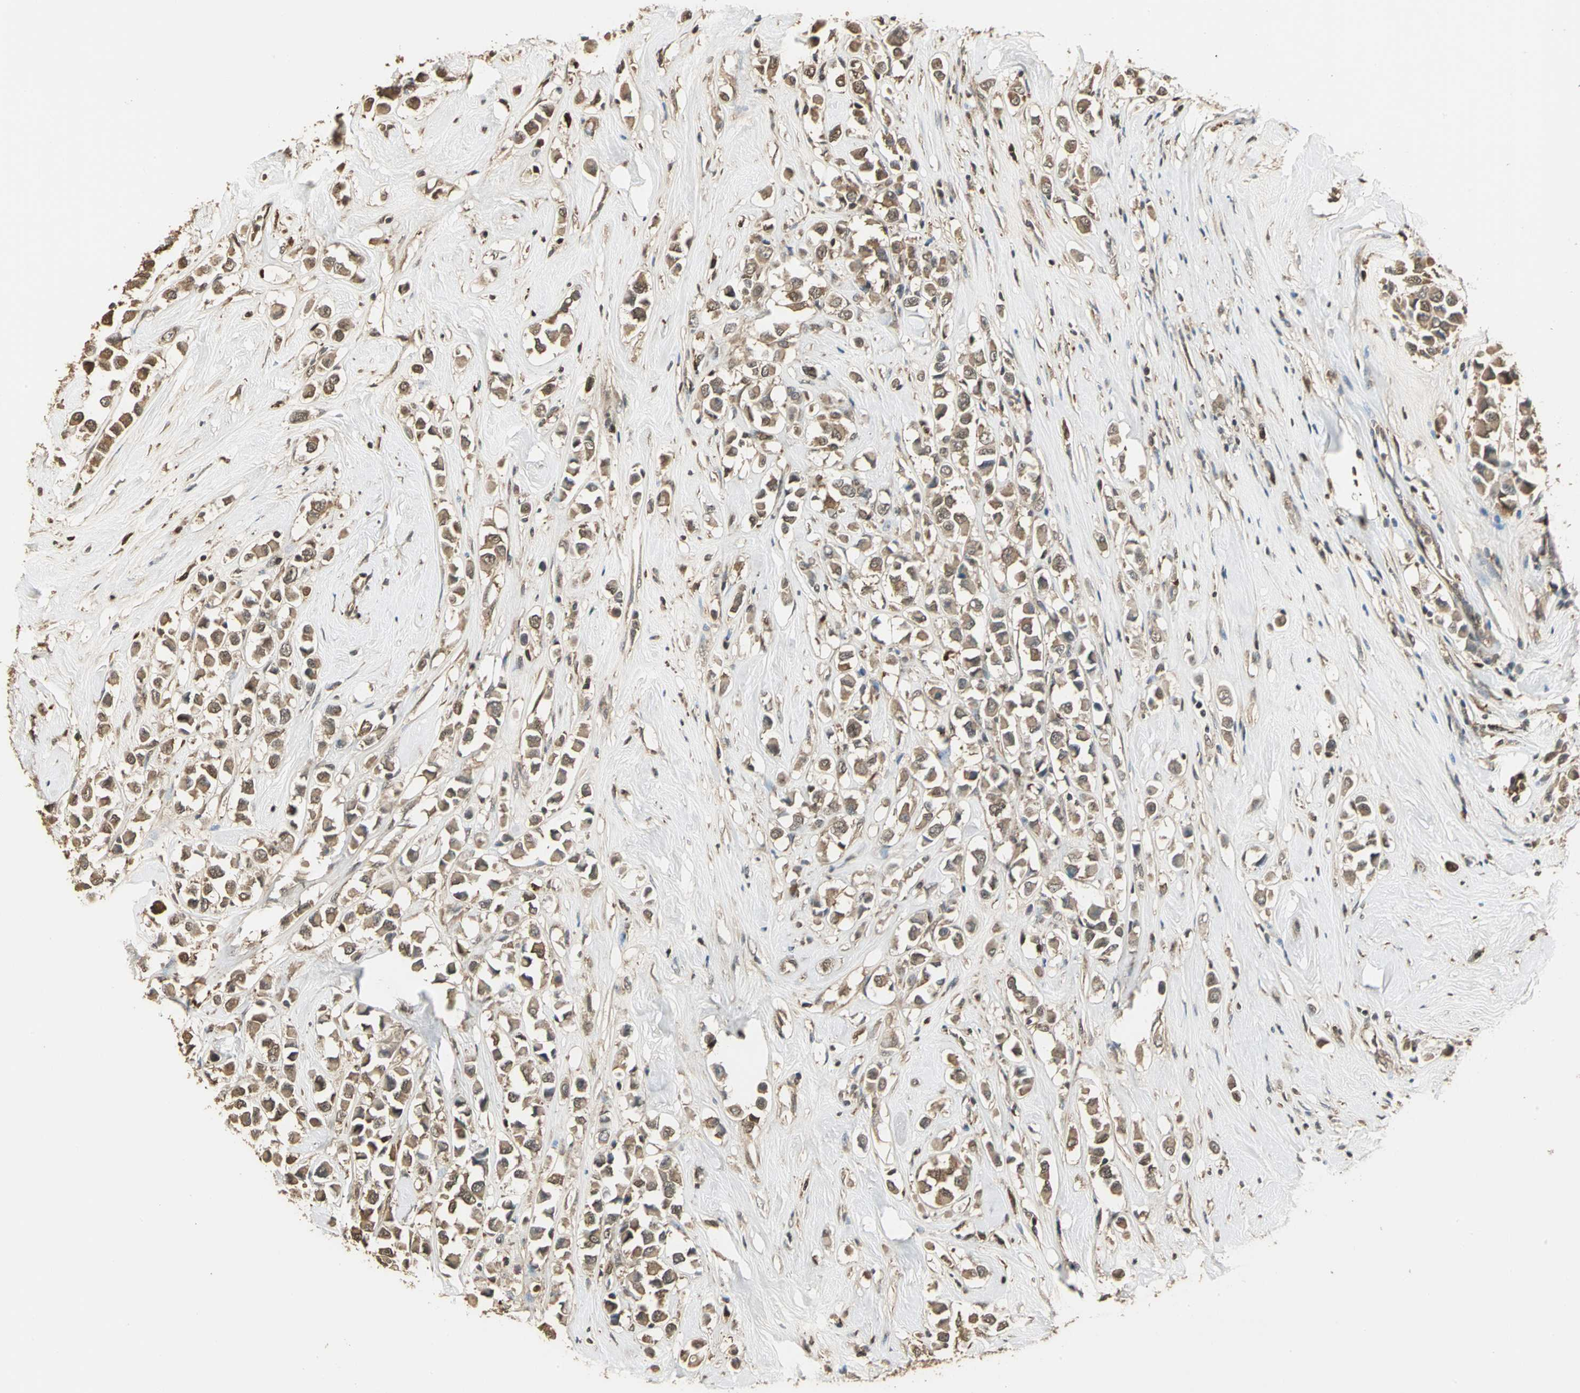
{"staining": {"intensity": "moderate", "quantity": ">75%", "location": "cytoplasmic/membranous"}, "tissue": "breast cancer", "cell_type": "Tumor cells", "image_type": "cancer", "snomed": [{"axis": "morphology", "description": "Duct carcinoma"}, {"axis": "topography", "description": "Breast"}], "caption": "Immunohistochemistry of breast cancer (infiltrating ductal carcinoma) shows medium levels of moderate cytoplasmic/membranous staining in about >75% of tumor cells.", "gene": "PARK7", "patient": {"sex": "female", "age": 61}}